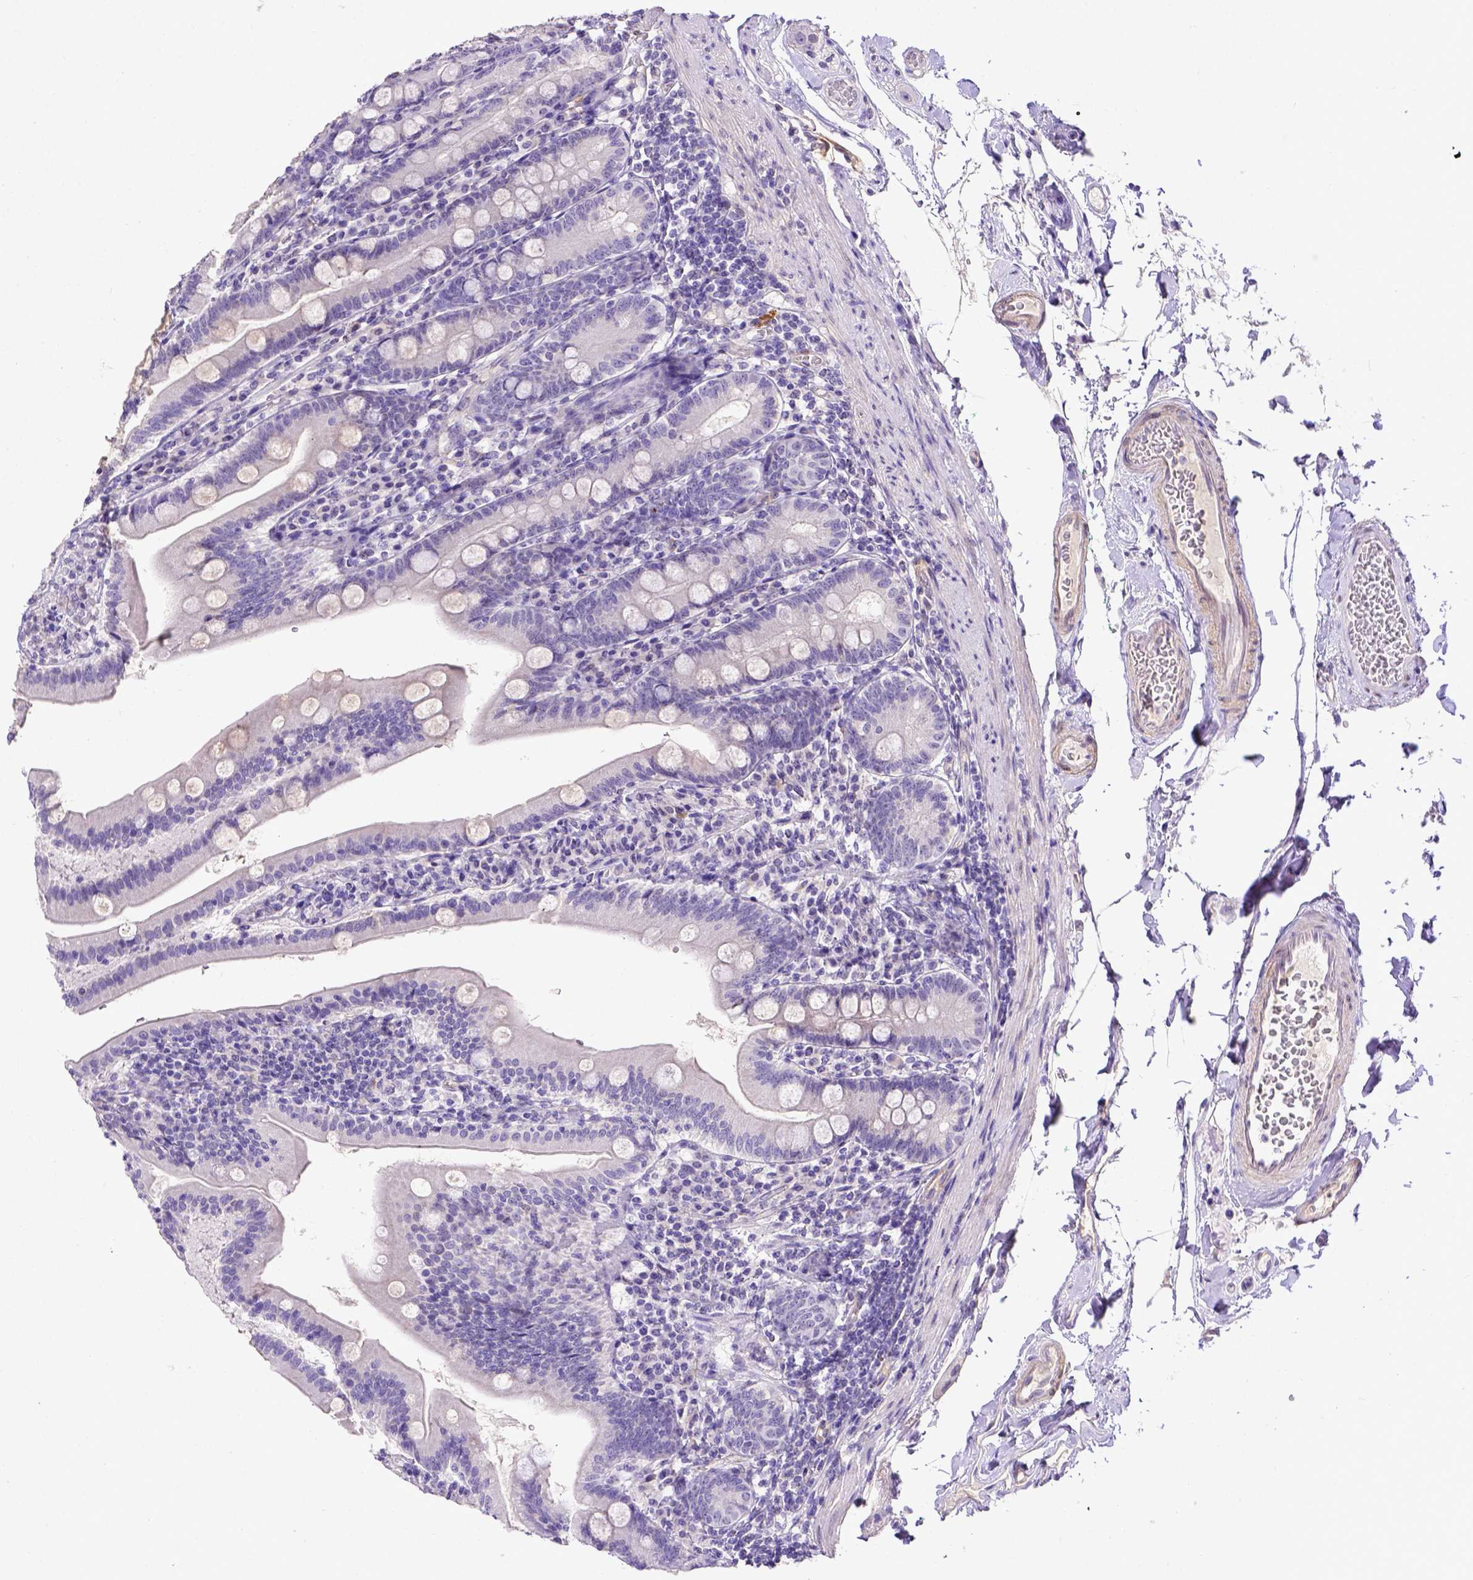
{"staining": {"intensity": "negative", "quantity": "none", "location": "none"}, "tissue": "duodenum", "cell_type": "Glandular cells", "image_type": "normal", "snomed": [{"axis": "morphology", "description": "Normal tissue, NOS"}, {"axis": "topography", "description": "Duodenum"}], "caption": "DAB (3,3'-diaminobenzidine) immunohistochemical staining of normal human duodenum exhibits no significant expression in glandular cells. Nuclei are stained in blue.", "gene": "BTN1A1", "patient": {"sex": "female", "age": 67}}